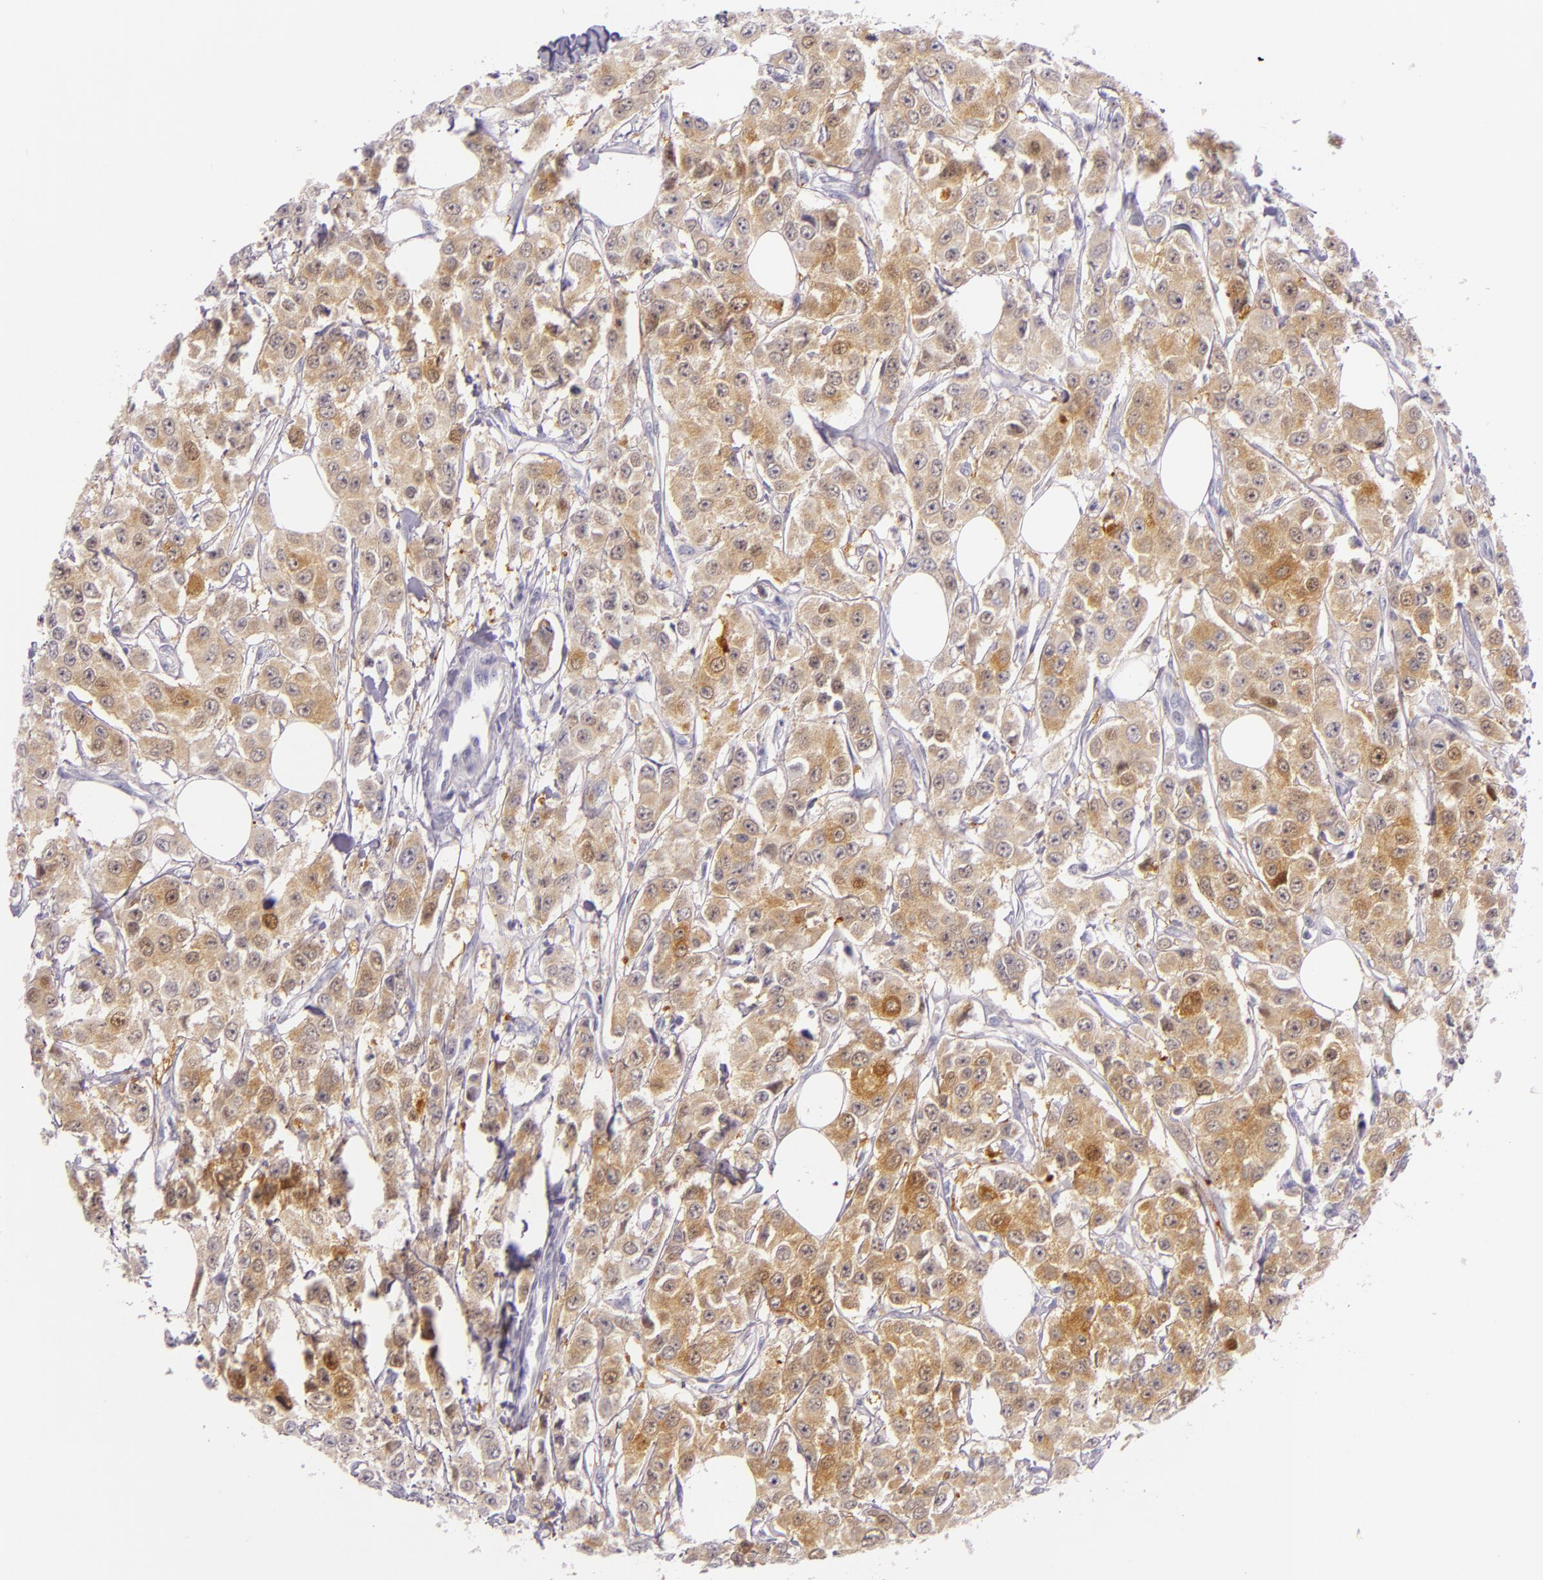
{"staining": {"intensity": "moderate", "quantity": ">75%", "location": "cytoplasmic/membranous"}, "tissue": "breast cancer", "cell_type": "Tumor cells", "image_type": "cancer", "snomed": [{"axis": "morphology", "description": "Duct carcinoma"}, {"axis": "topography", "description": "Breast"}], "caption": "Immunohistochemical staining of human breast cancer (infiltrating ductal carcinoma) displays medium levels of moderate cytoplasmic/membranous protein expression in approximately >75% of tumor cells.", "gene": "HSP90AA1", "patient": {"sex": "female", "age": 58}}